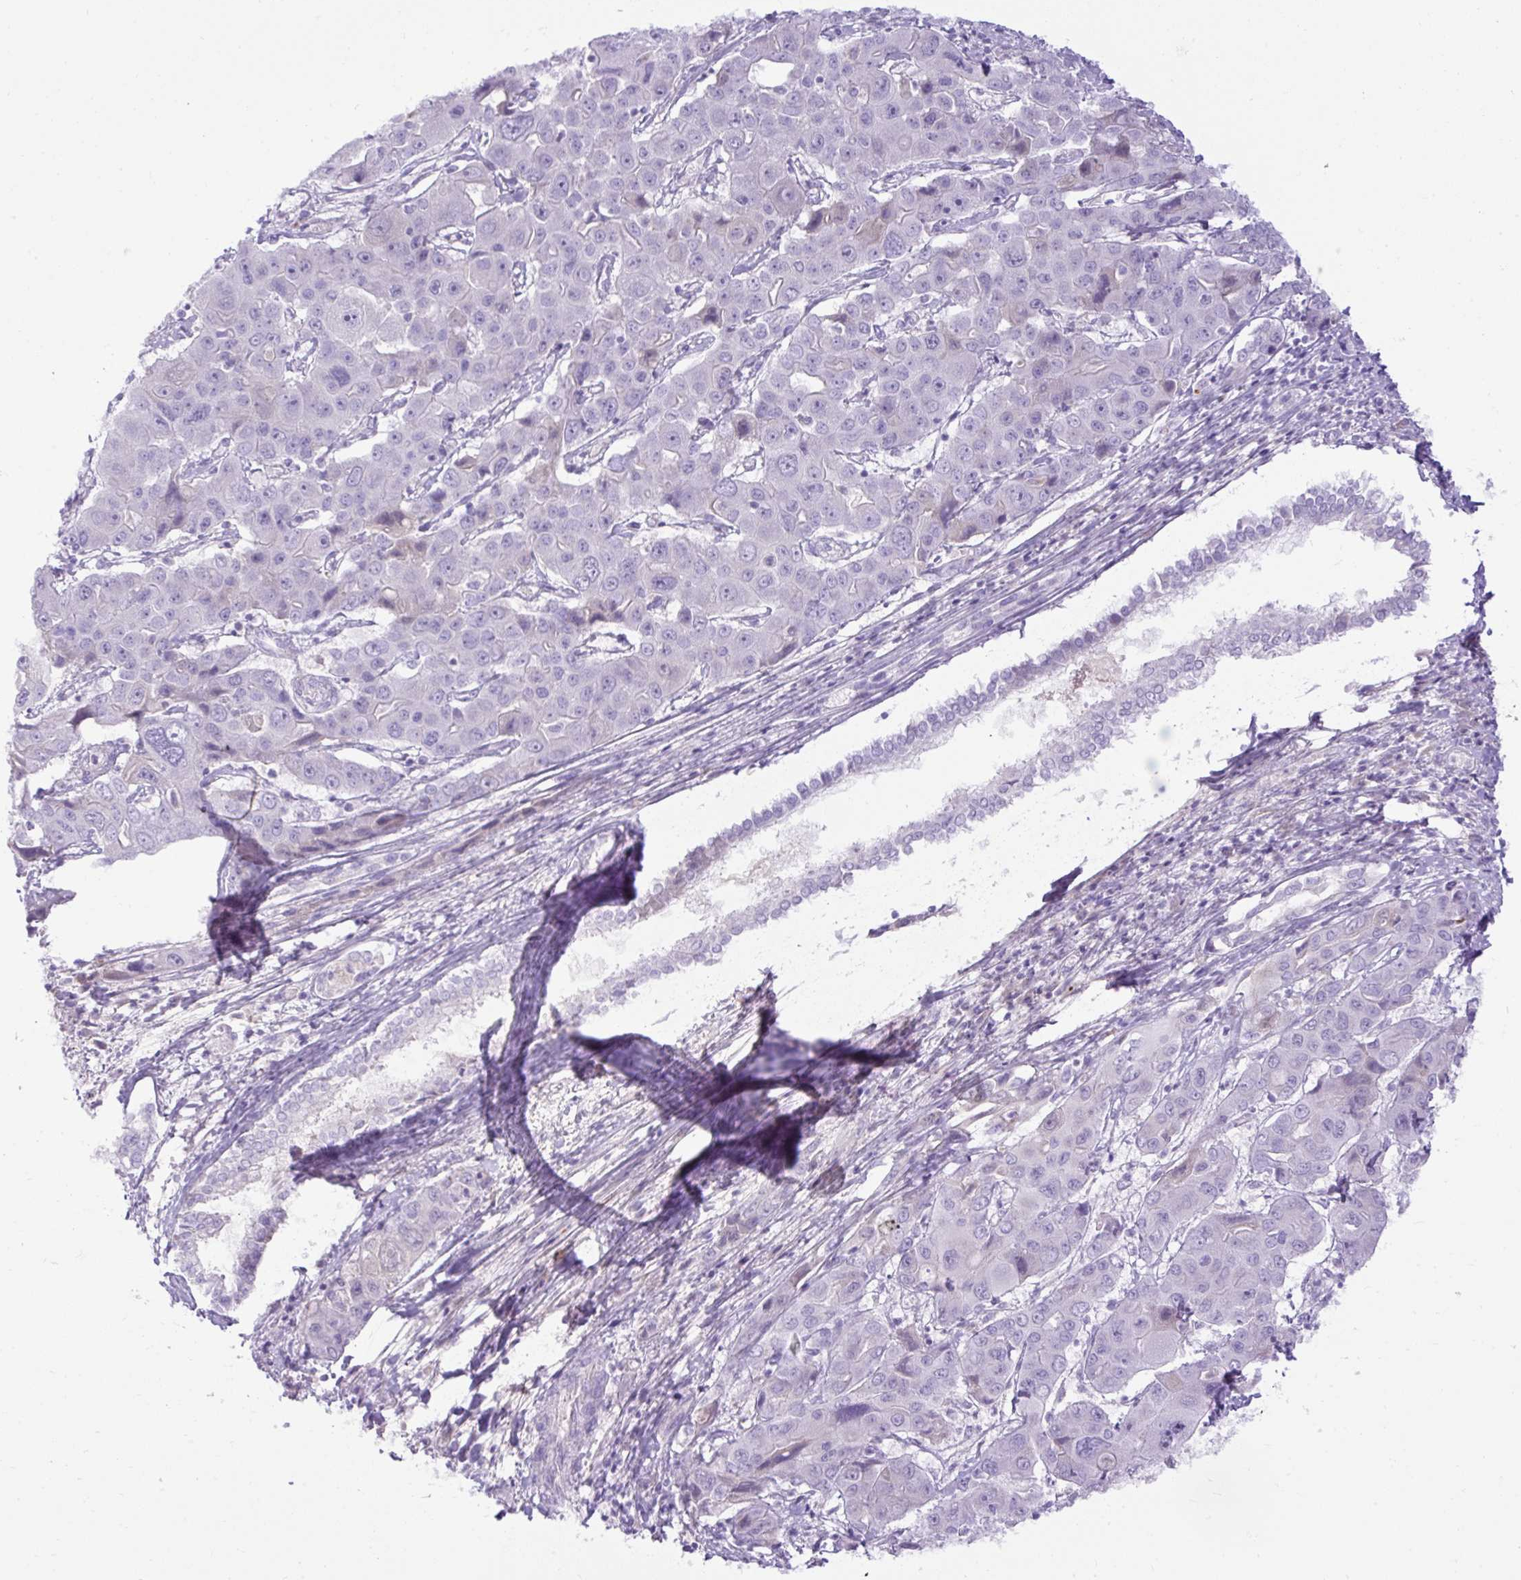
{"staining": {"intensity": "negative", "quantity": "none", "location": "none"}, "tissue": "liver cancer", "cell_type": "Tumor cells", "image_type": "cancer", "snomed": [{"axis": "morphology", "description": "Cholangiocarcinoma"}, {"axis": "topography", "description": "Liver"}], "caption": "Tumor cells show no significant positivity in liver cancer.", "gene": "SPTBN5", "patient": {"sex": "male", "age": 67}}